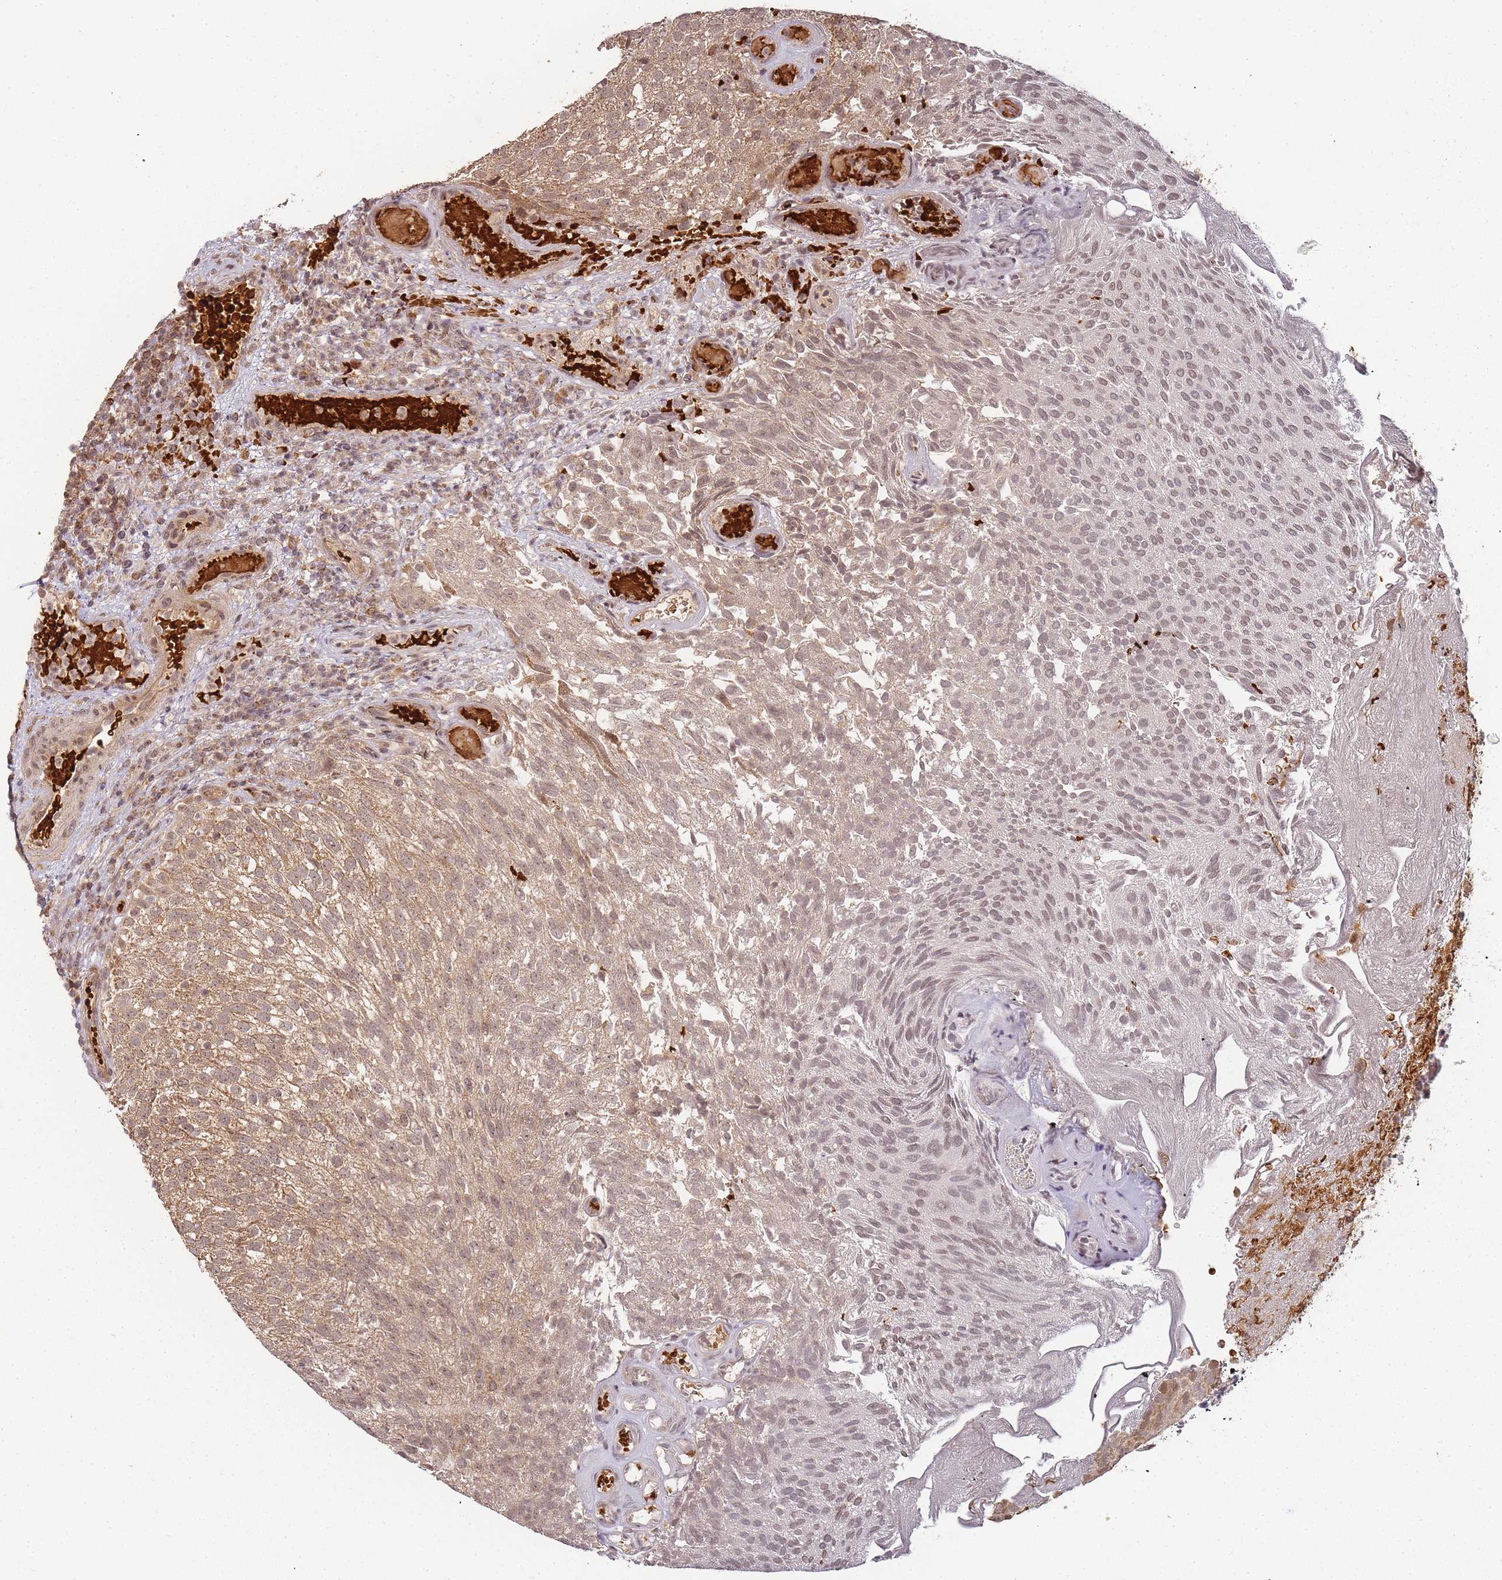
{"staining": {"intensity": "weak", "quantity": ">75%", "location": "cytoplasmic/membranous,nuclear"}, "tissue": "urothelial cancer", "cell_type": "Tumor cells", "image_type": "cancer", "snomed": [{"axis": "morphology", "description": "Urothelial carcinoma, Low grade"}, {"axis": "topography", "description": "Urinary bladder"}], "caption": "Protein expression analysis of human urothelial cancer reveals weak cytoplasmic/membranous and nuclear staining in about >75% of tumor cells. The protein of interest is stained brown, and the nuclei are stained in blue (DAB (3,3'-diaminobenzidine) IHC with brightfield microscopy, high magnification).", "gene": "ZNF497", "patient": {"sex": "male", "age": 78}}